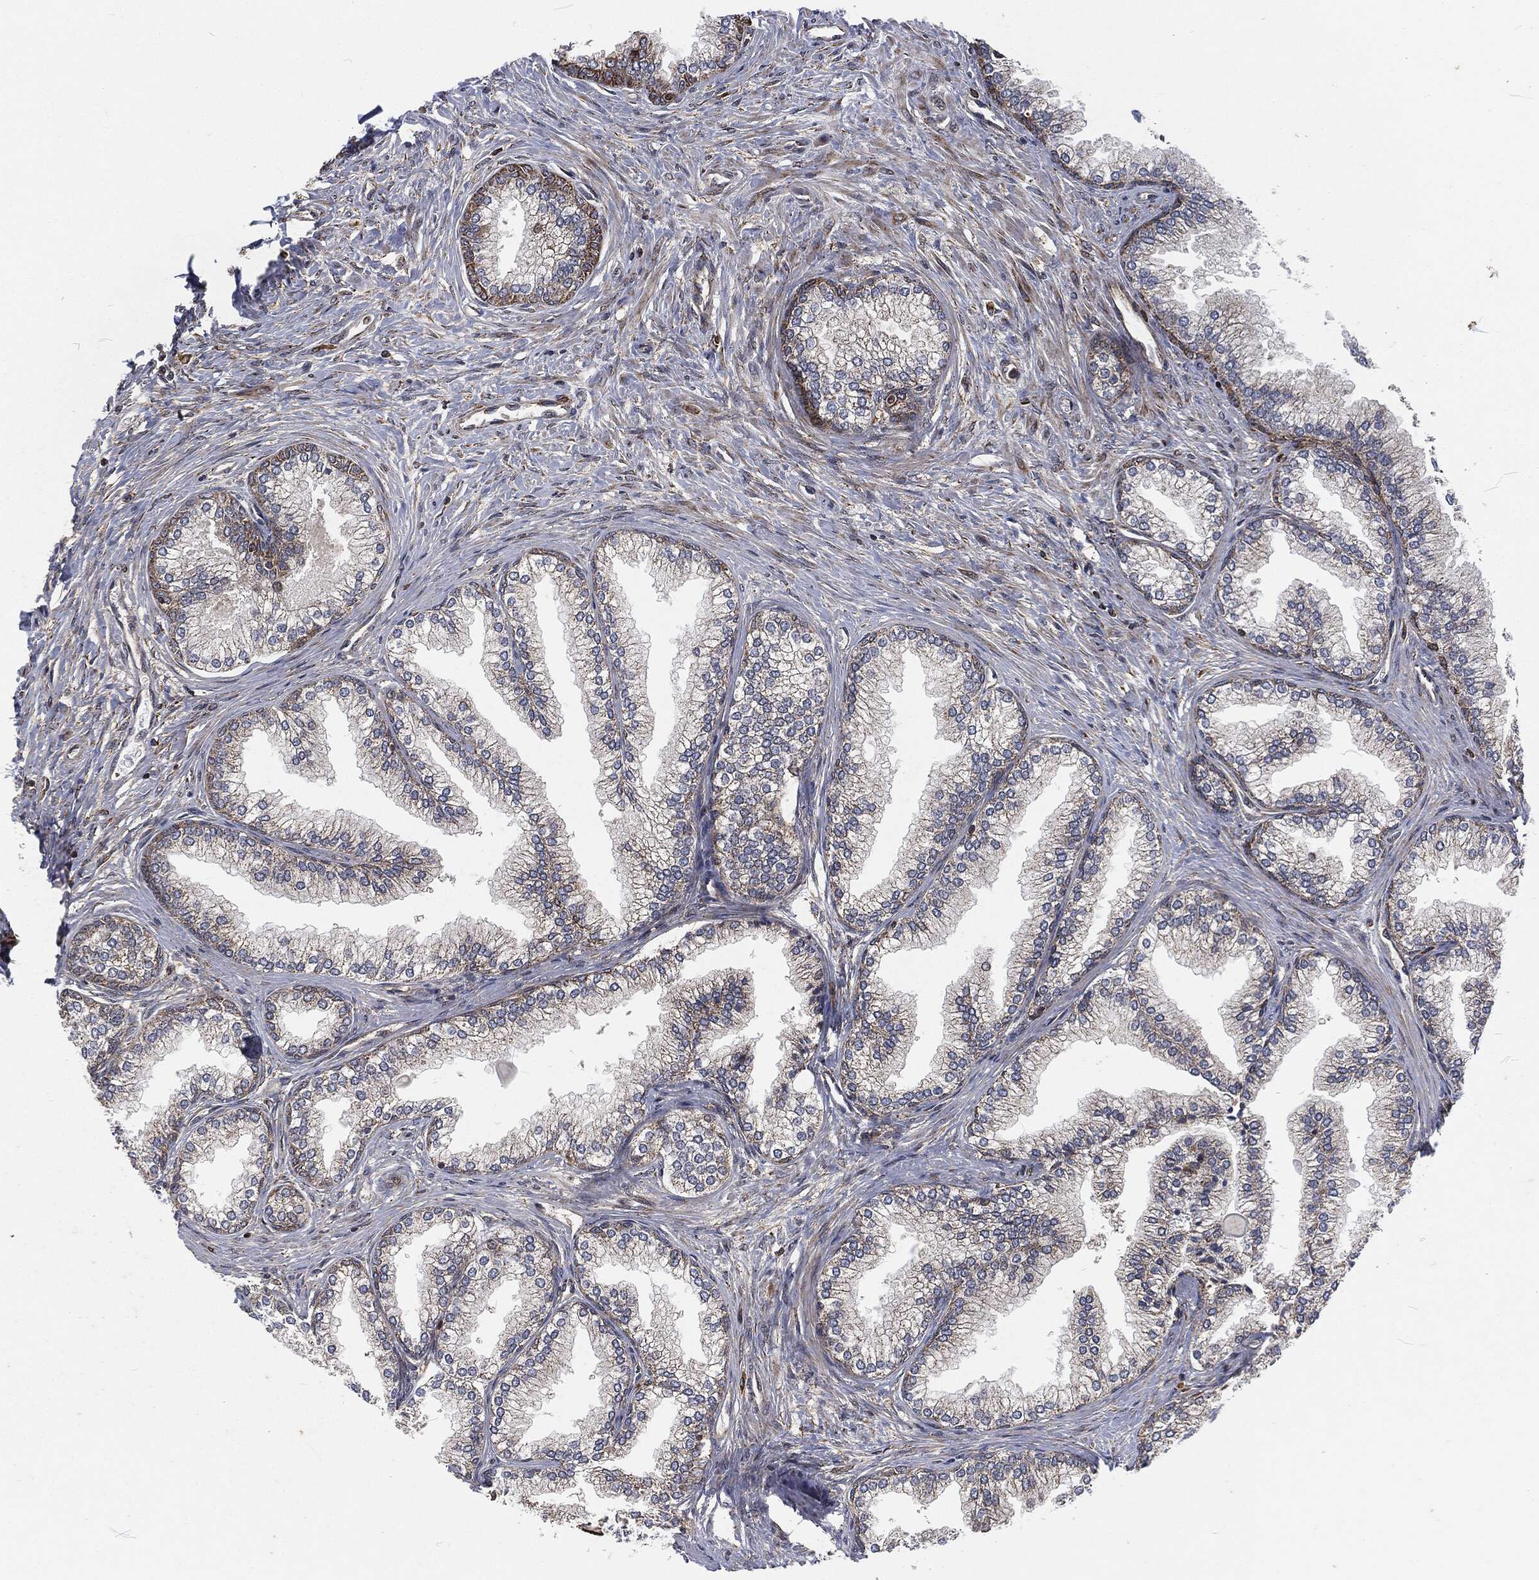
{"staining": {"intensity": "strong", "quantity": "25%-75%", "location": "cytoplasmic/membranous"}, "tissue": "prostate", "cell_type": "Glandular cells", "image_type": "normal", "snomed": [{"axis": "morphology", "description": "Normal tissue, NOS"}, {"axis": "topography", "description": "Prostate"}], "caption": "Protein expression analysis of benign human prostate reveals strong cytoplasmic/membranous positivity in approximately 25%-75% of glandular cells. (DAB (3,3'-diaminobenzidine) IHC, brown staining for protein, blue staining for nuclei).", "gene": "RFTN1", "patient": {"sex": "male", "age": 72}}